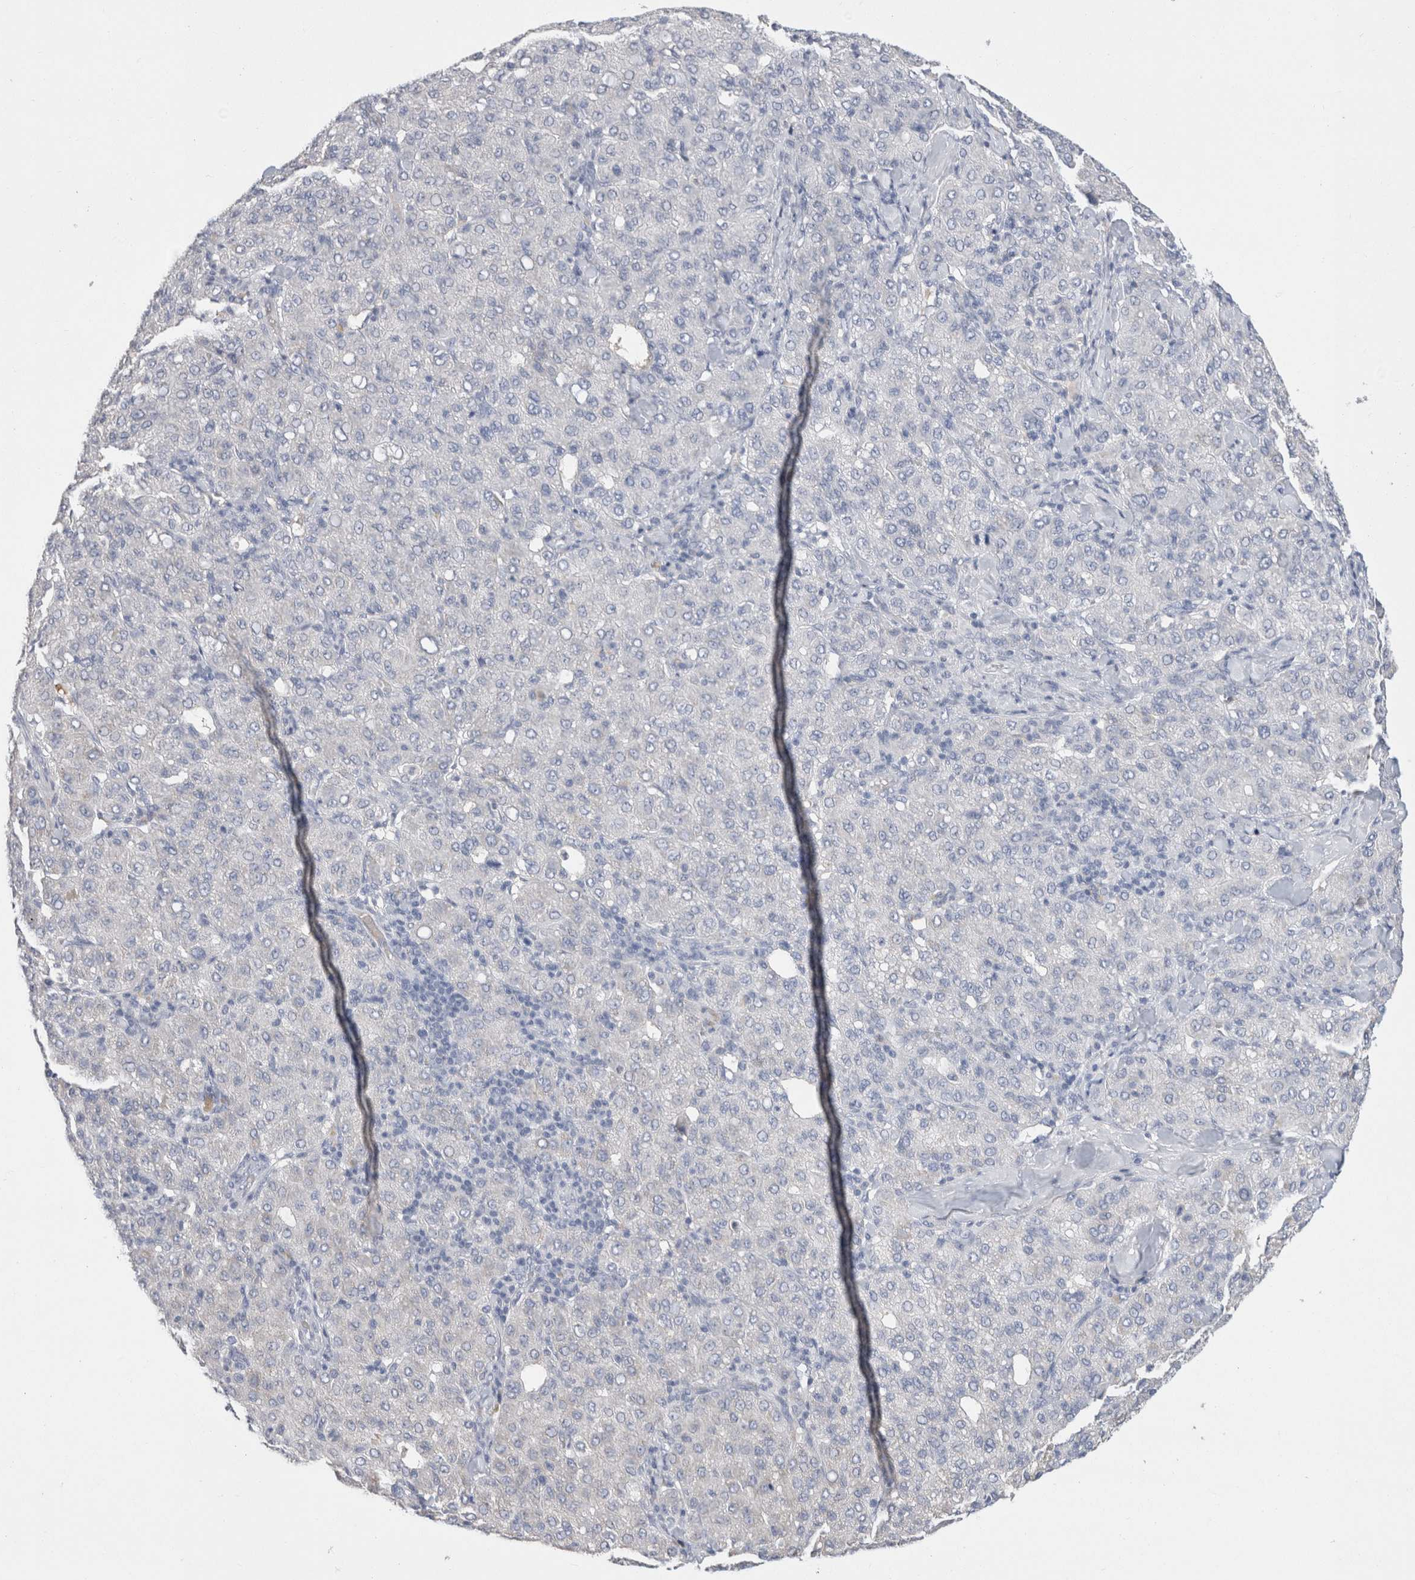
{"staining": {"intensity": "negative", "quantity": "none", "location": "none"}, "tissue": "liver cancer", "cell_type": "Tumor cells", "image_type": "cancer", "snomed": [{"axis": "morphology", "description": "Carcinoma, Hepatocellular, NOS"}, {"axis": "topography", "description": "Liver"}], "caption": "This is an immunohistochemistry (IHC) photomicrograph of liver hepatocellular carcinoma. There is no expression in tumor cells.", "gene": "SCGB1A1", "patient": {"sex": "male", "age": 65}}